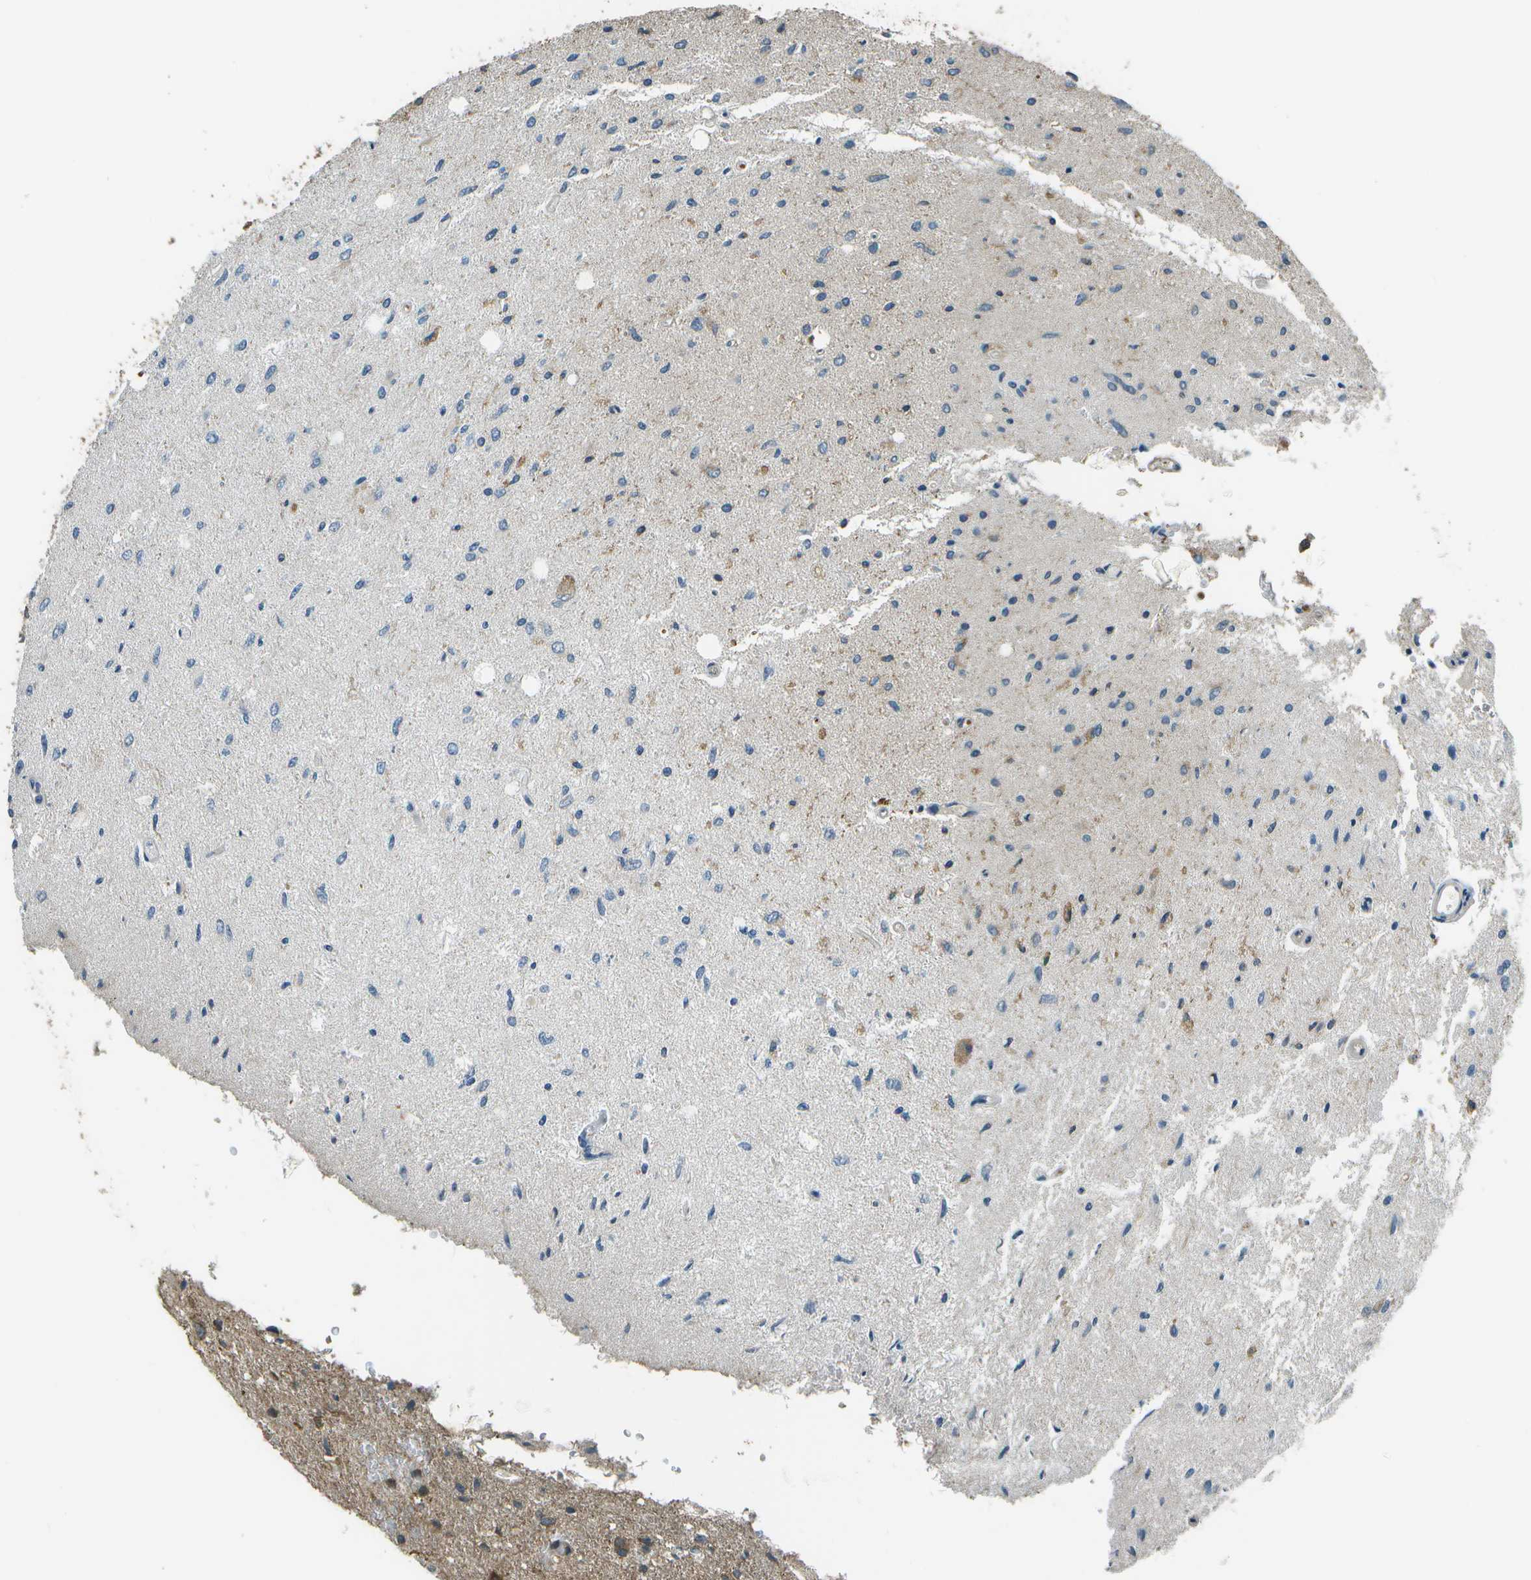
{"staining": {"intensity": "moderate", "quantity": "25%-75%", "location": "cytoplasmic/membranous"}, "tissue": "glioma", "cell_type": "Tumor cells", "image_type": "cancer", "snomed": [{"axis": "morphology", "description": "Glioma, malignant, Low grade"}, {"axis": "topography", "description": "Brain"}], "caption": "Low-grade glioma (malignant) stained for a protein displays moderate cytoplasmic/membranous positivity in tumor cells.", "gene": "PLPBP", "patient": {"sex": "male", "age": 77}}